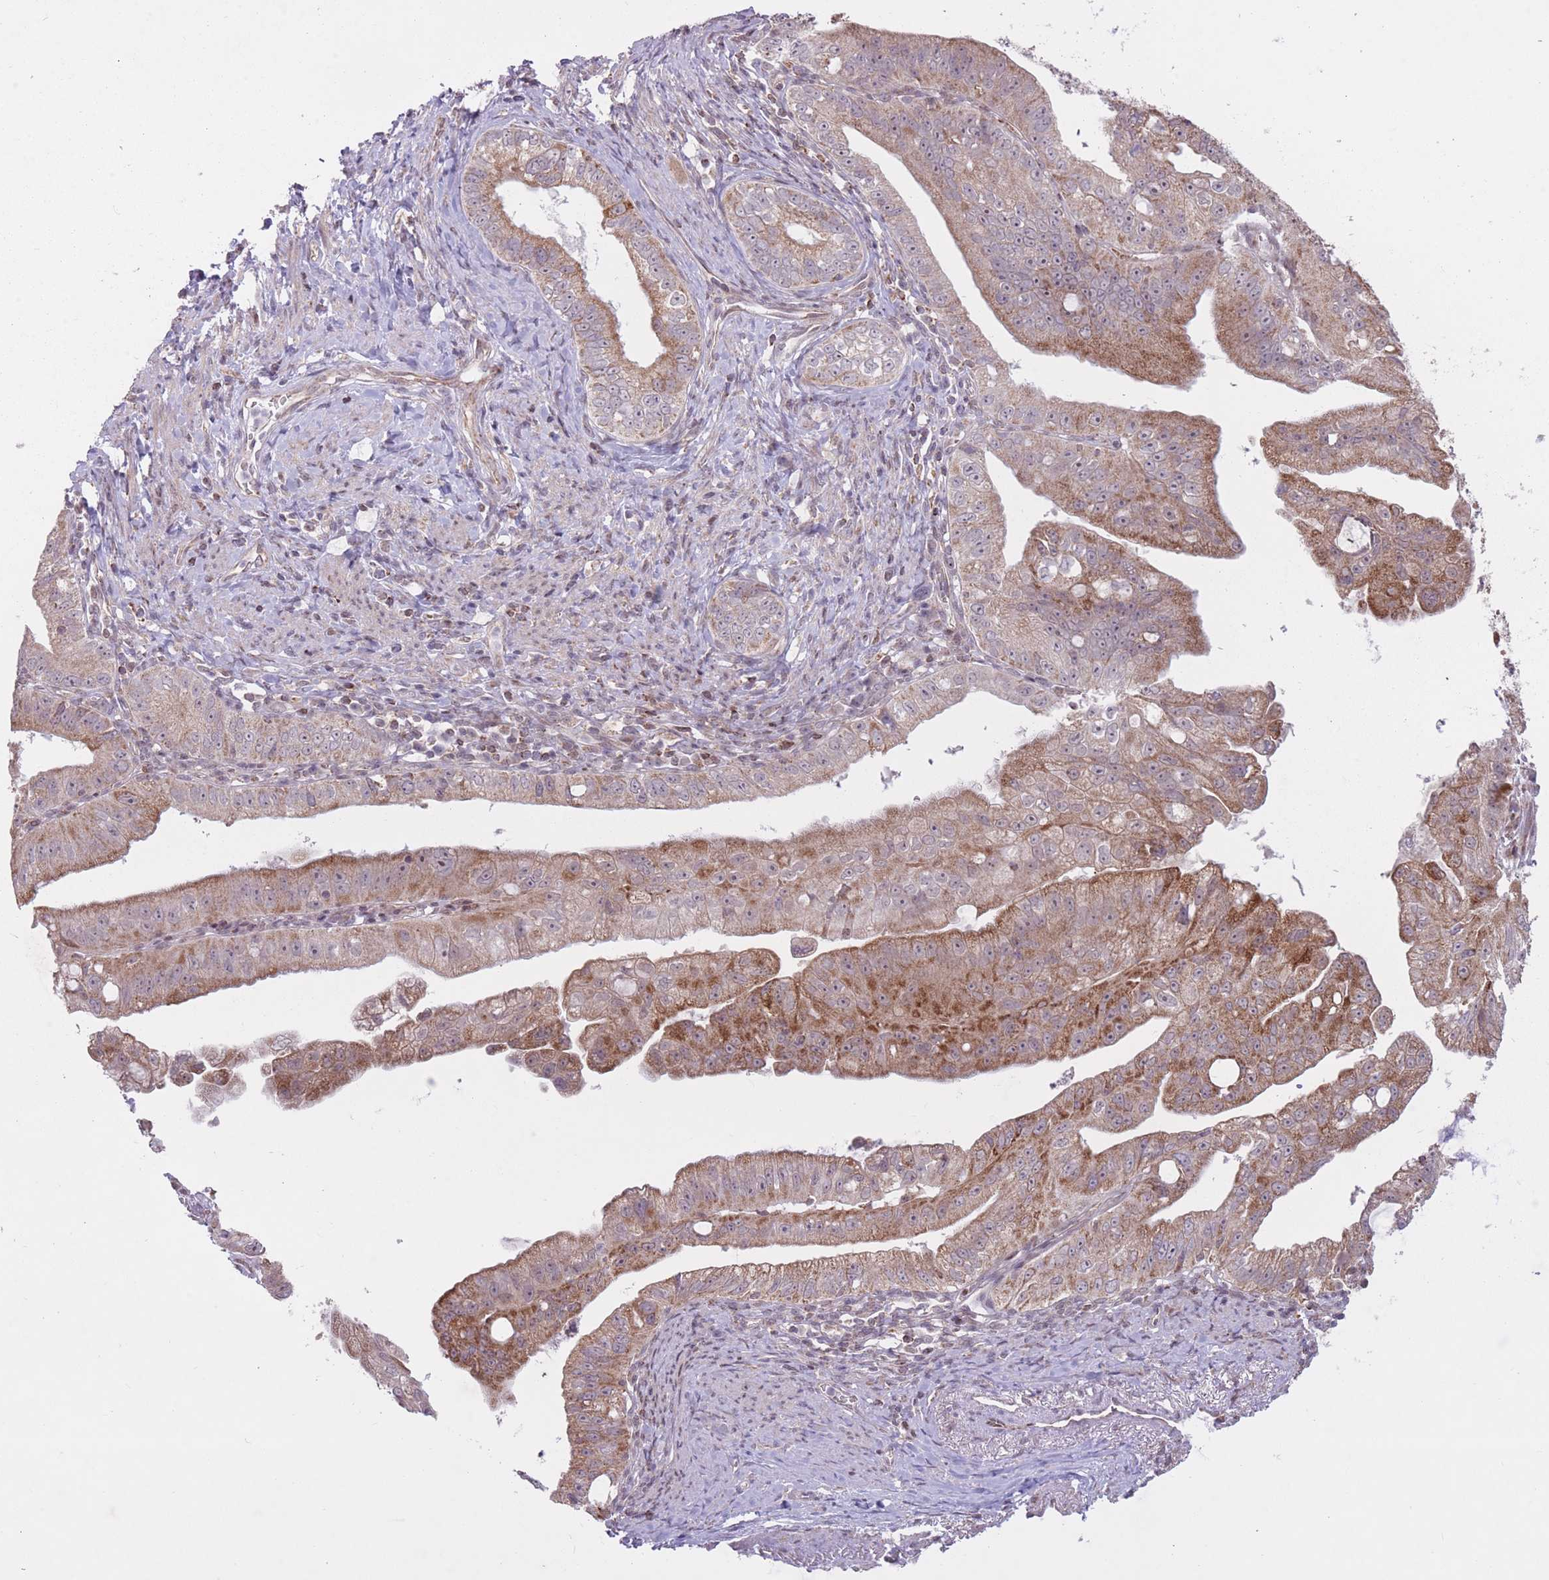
{"staining": {"intensity": "moderate", "quantity": ">75%", "location": "cytoplasmic/membranous"}, "tissue": "pancreatic cancer", "cell_type": "Tumor cells", "image_type": "cancer", "snomed": [{"axis": "morphology", "description": "Adenocarcinoma, NOS"}, {"axis": "topography", "description": "Pancreas"}], "caption": "Immunohistochemical staining of adenocarcinoma (pancreatic) shows moderate cytoplasmic/membranous protein positivity in about >75% of tumor cells.", "gene": "DPYSL4", "patient": {"sex": "male", "age": 70}}